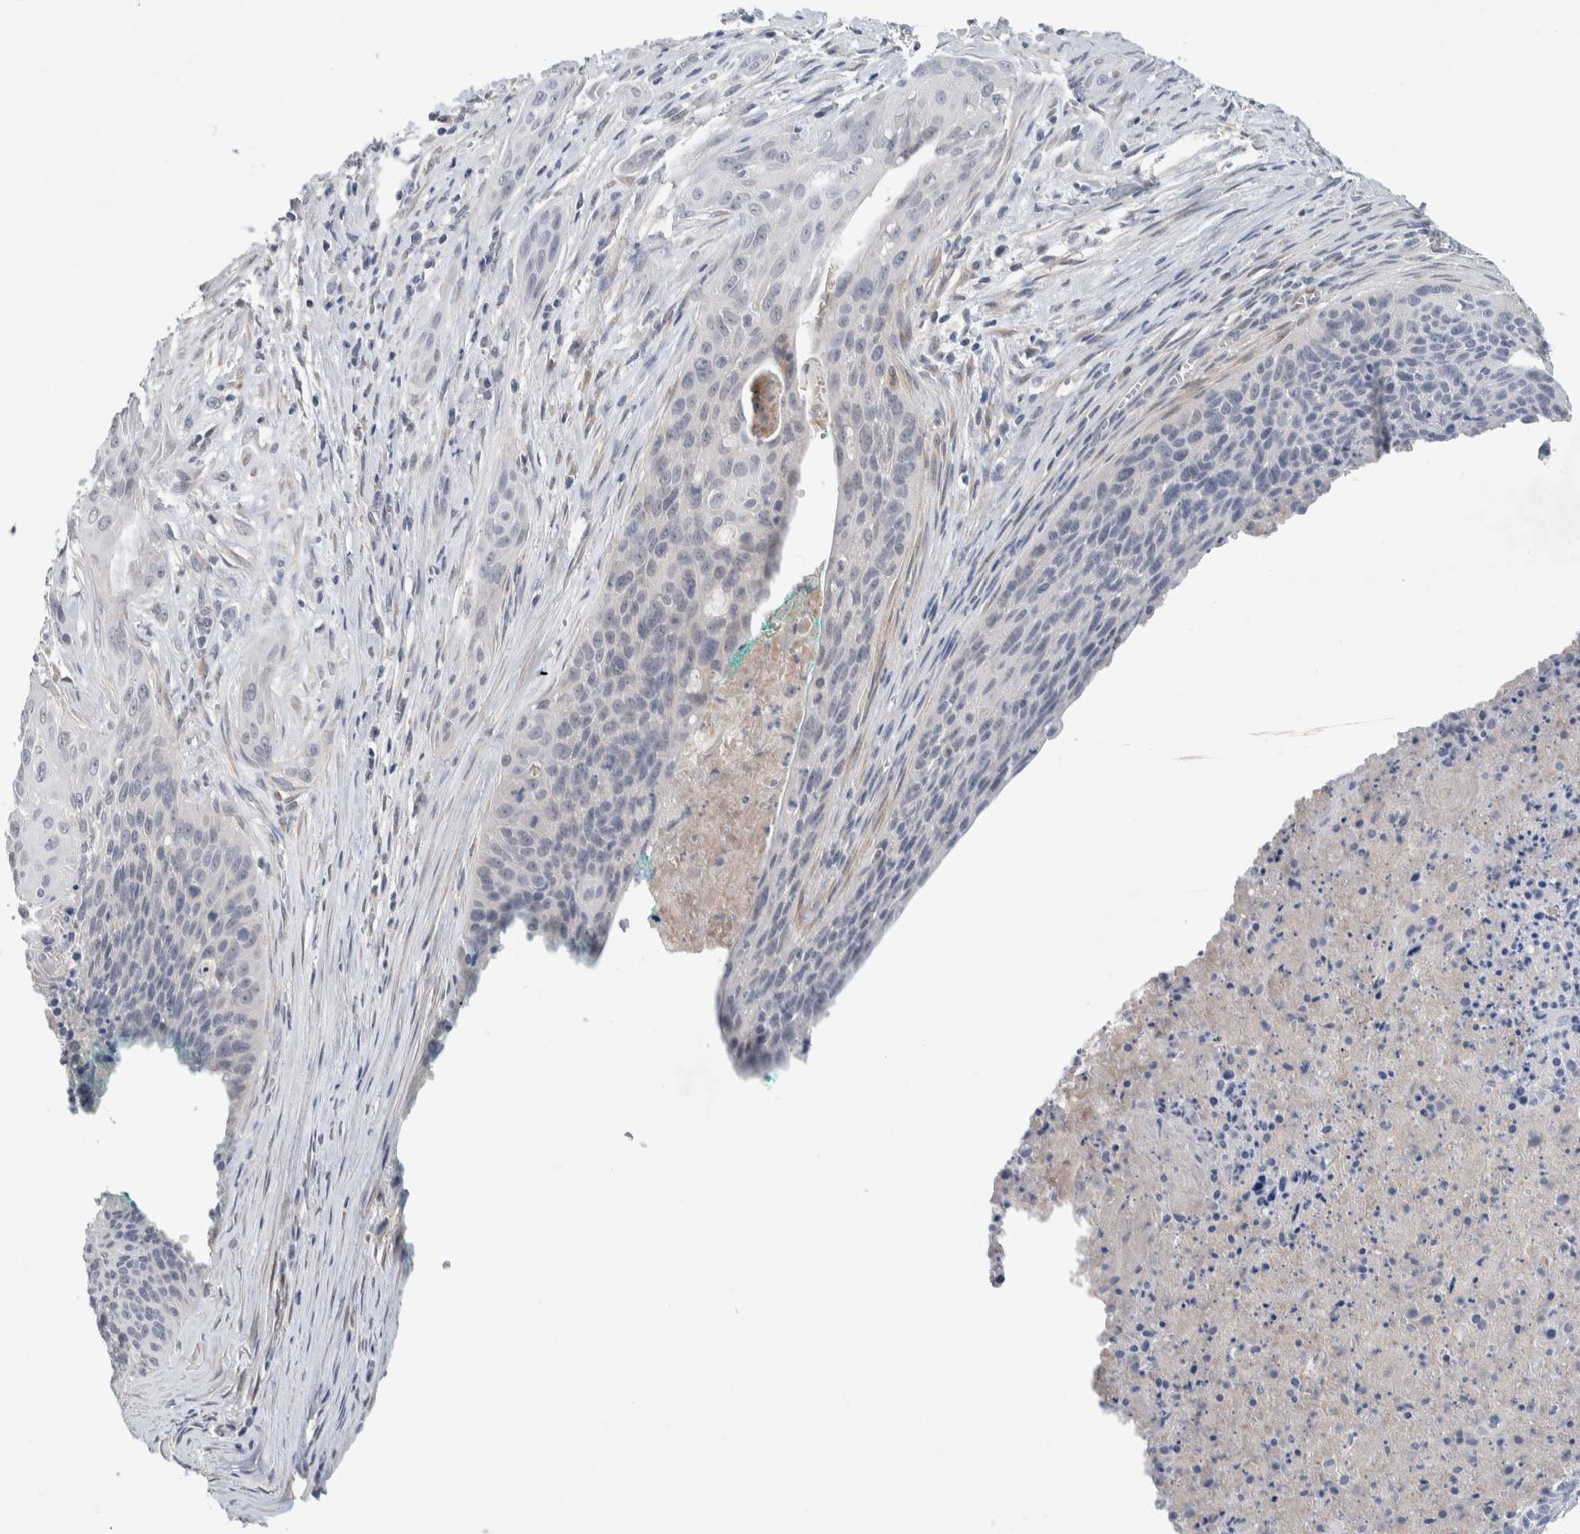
{"staining": {"intensity": "negative", "quantity": "none", "location": "none"}, "tissue": "cervical cancer", "cell_type": "Tumor cells", "image_type": "cancer", "snomed": [{"axis": "morphology", "description": "Squamous cell carcinoma, NOS"}, {"axis": "topography", "description": "Cervix"}], "caption": "Tumor cells show no significant protein expression in cervical squamous cell carcinoma.", "gene": "DEPTOR", "patient": {"sex": "female", "age": 55}}